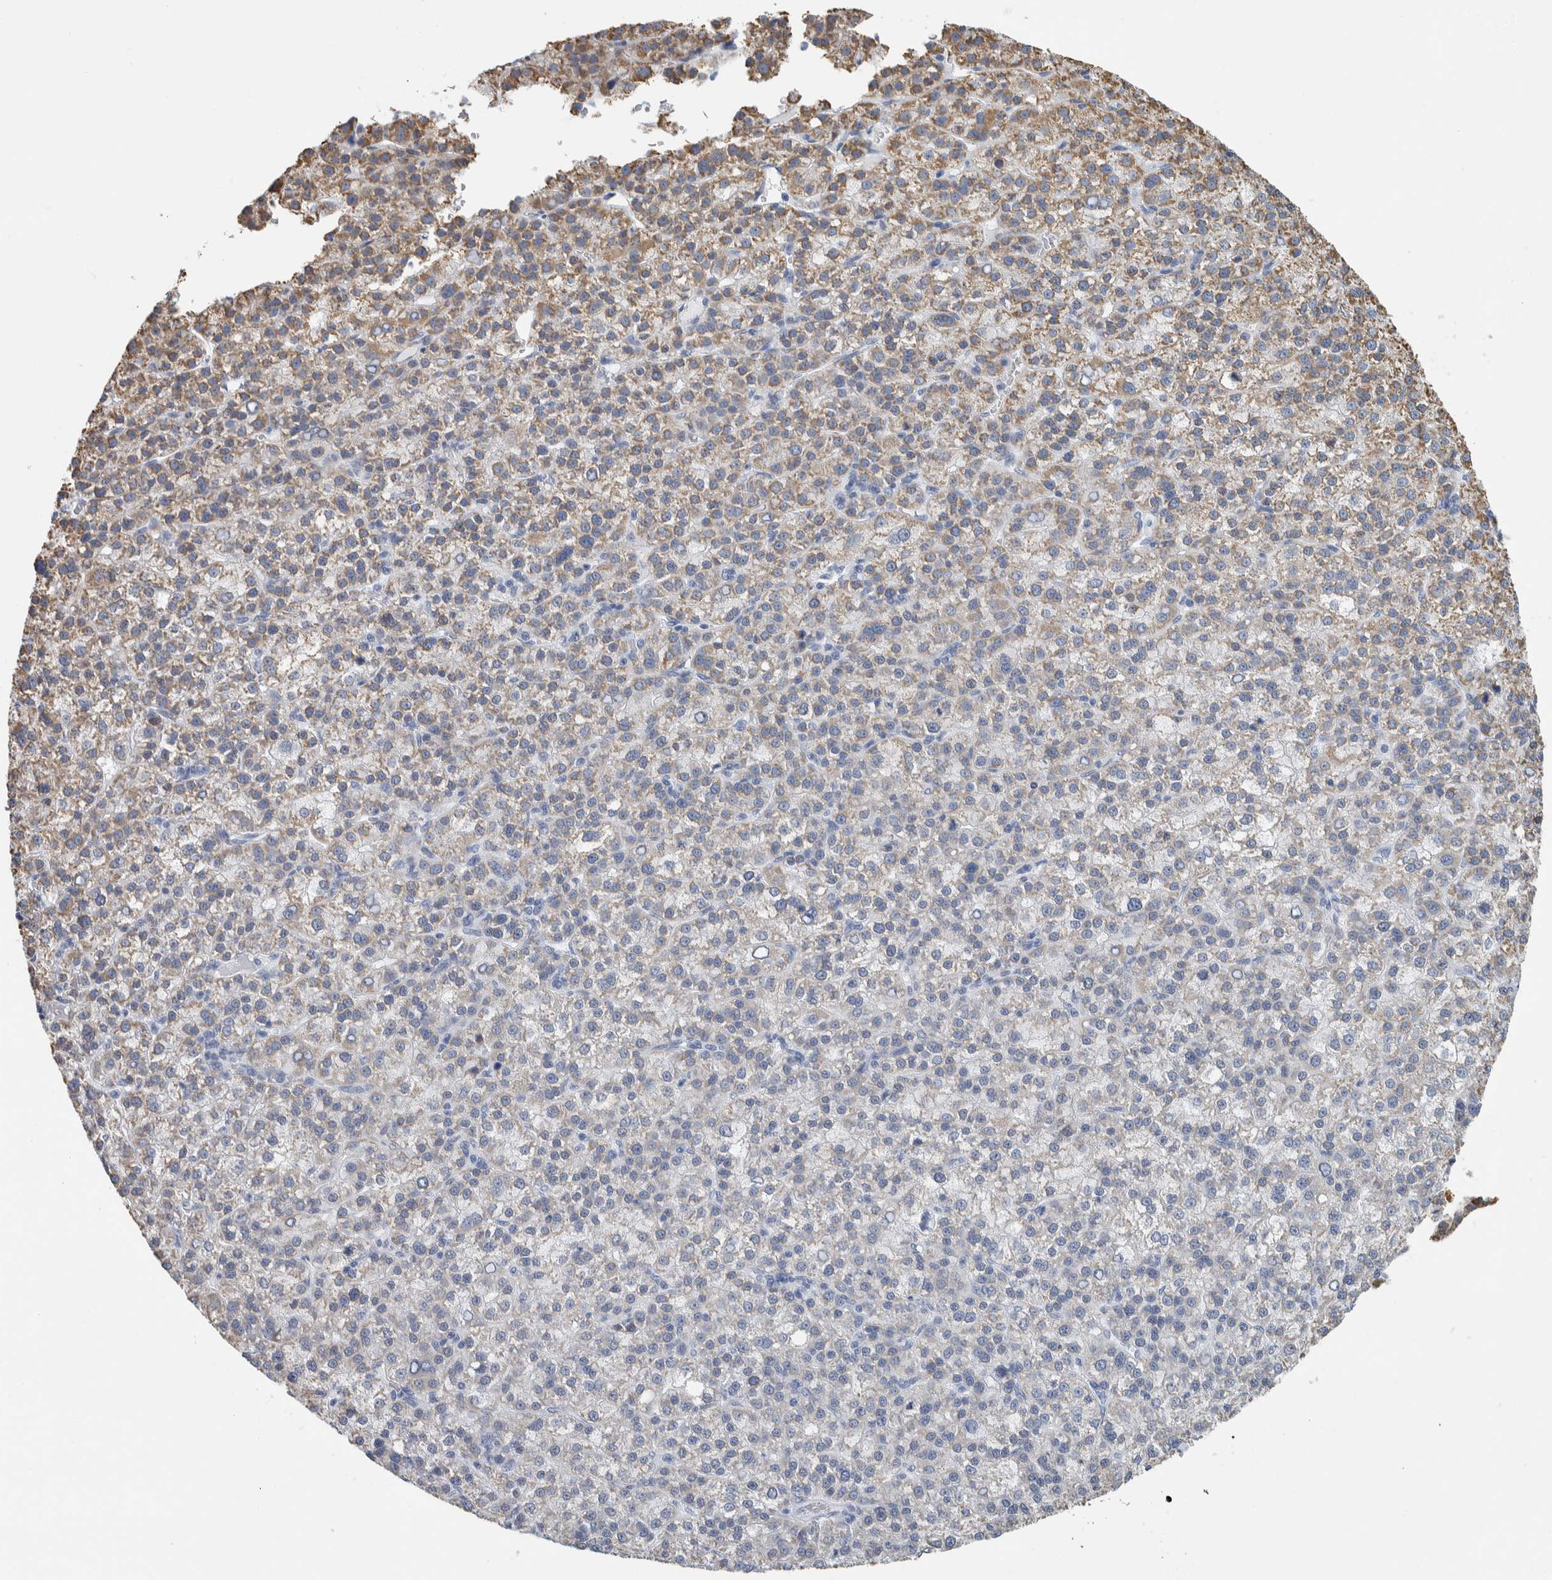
{"staining": {"intensity": "moderate", "quantity": "25%-75%", "location": "cytoplasmic/membranous"}, "tissue": "liver cancer", "cell_type": "Tumor cells", "image_type": "cancer", "snomed": [{"axis": "morphology", "description": "Carcinoma, Hepatocellular, NOS"}, {"axis": "topography", "description": "Liver"}], "caption": "Hepatocellular carcinoma (liver) stained with DAB (3,3'-diaminobenzidine) immunohistochemistry demonstrates medium levels of moderate cytoplasmic/membranous expression in approximately 25%-75% of tumor cells.", "gene": "NEFM", "patient": {"sex": "female", "age": 58}}